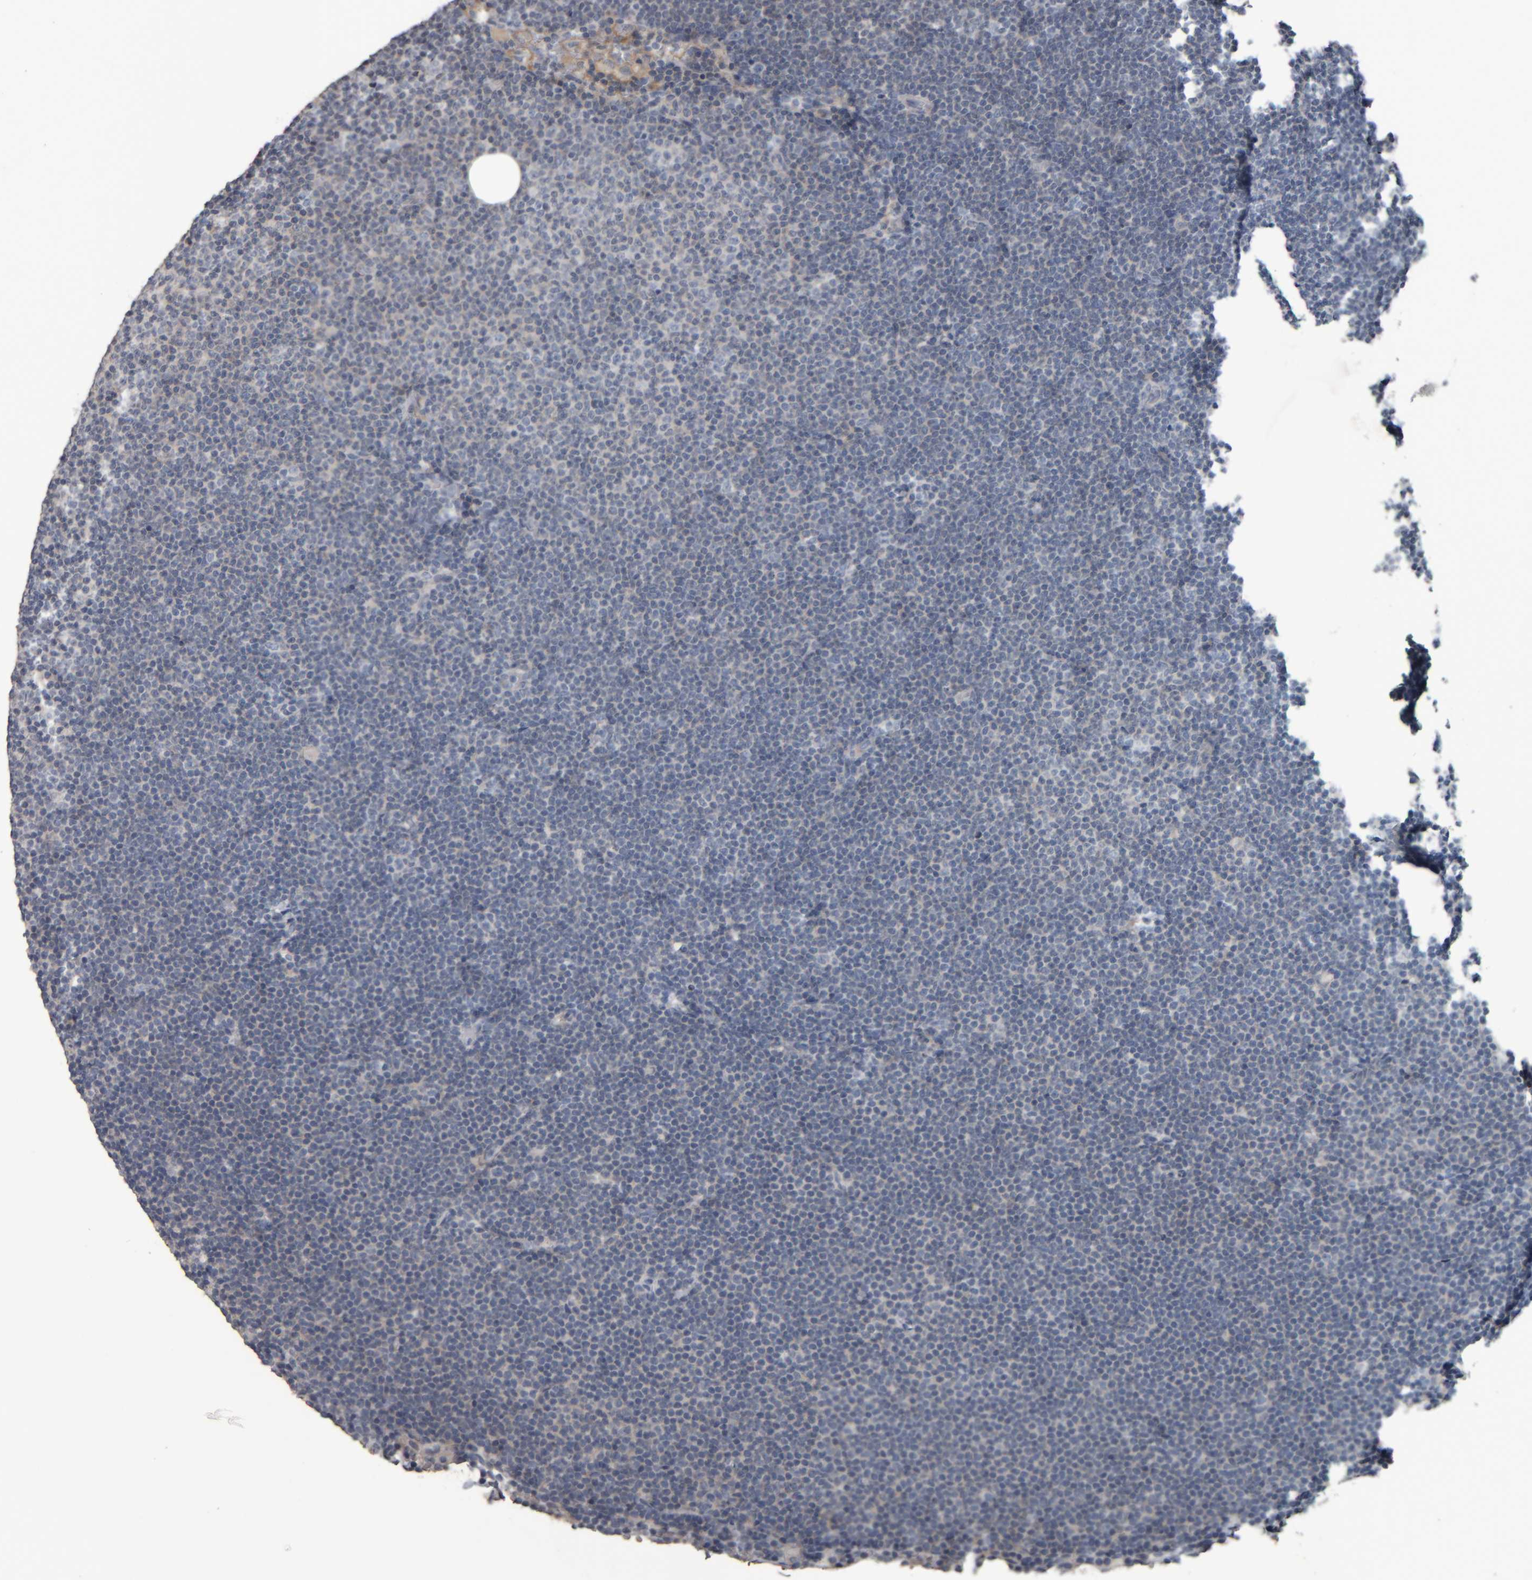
{"staining": {"intensity": "negative", "quantity": "none", "location": "none"}, "tissue": "lymphoma", "cell_type": "Tumor cells", "image_type": "cancer", "snomed": [{"axis": "morphology", "description": "Malignant lymphoma, non-Hodgkin's type, Low grade"}, {"axis": "topography", "description": "Lymph node"}], "caption": "The micrograph exhibits no significant positivity in tumor cells of malignant lymphoma, non-Hodgkin's type (low-grade).", "gene": "CAVIN4", "patient": {"sex": "female", "age": 53}}